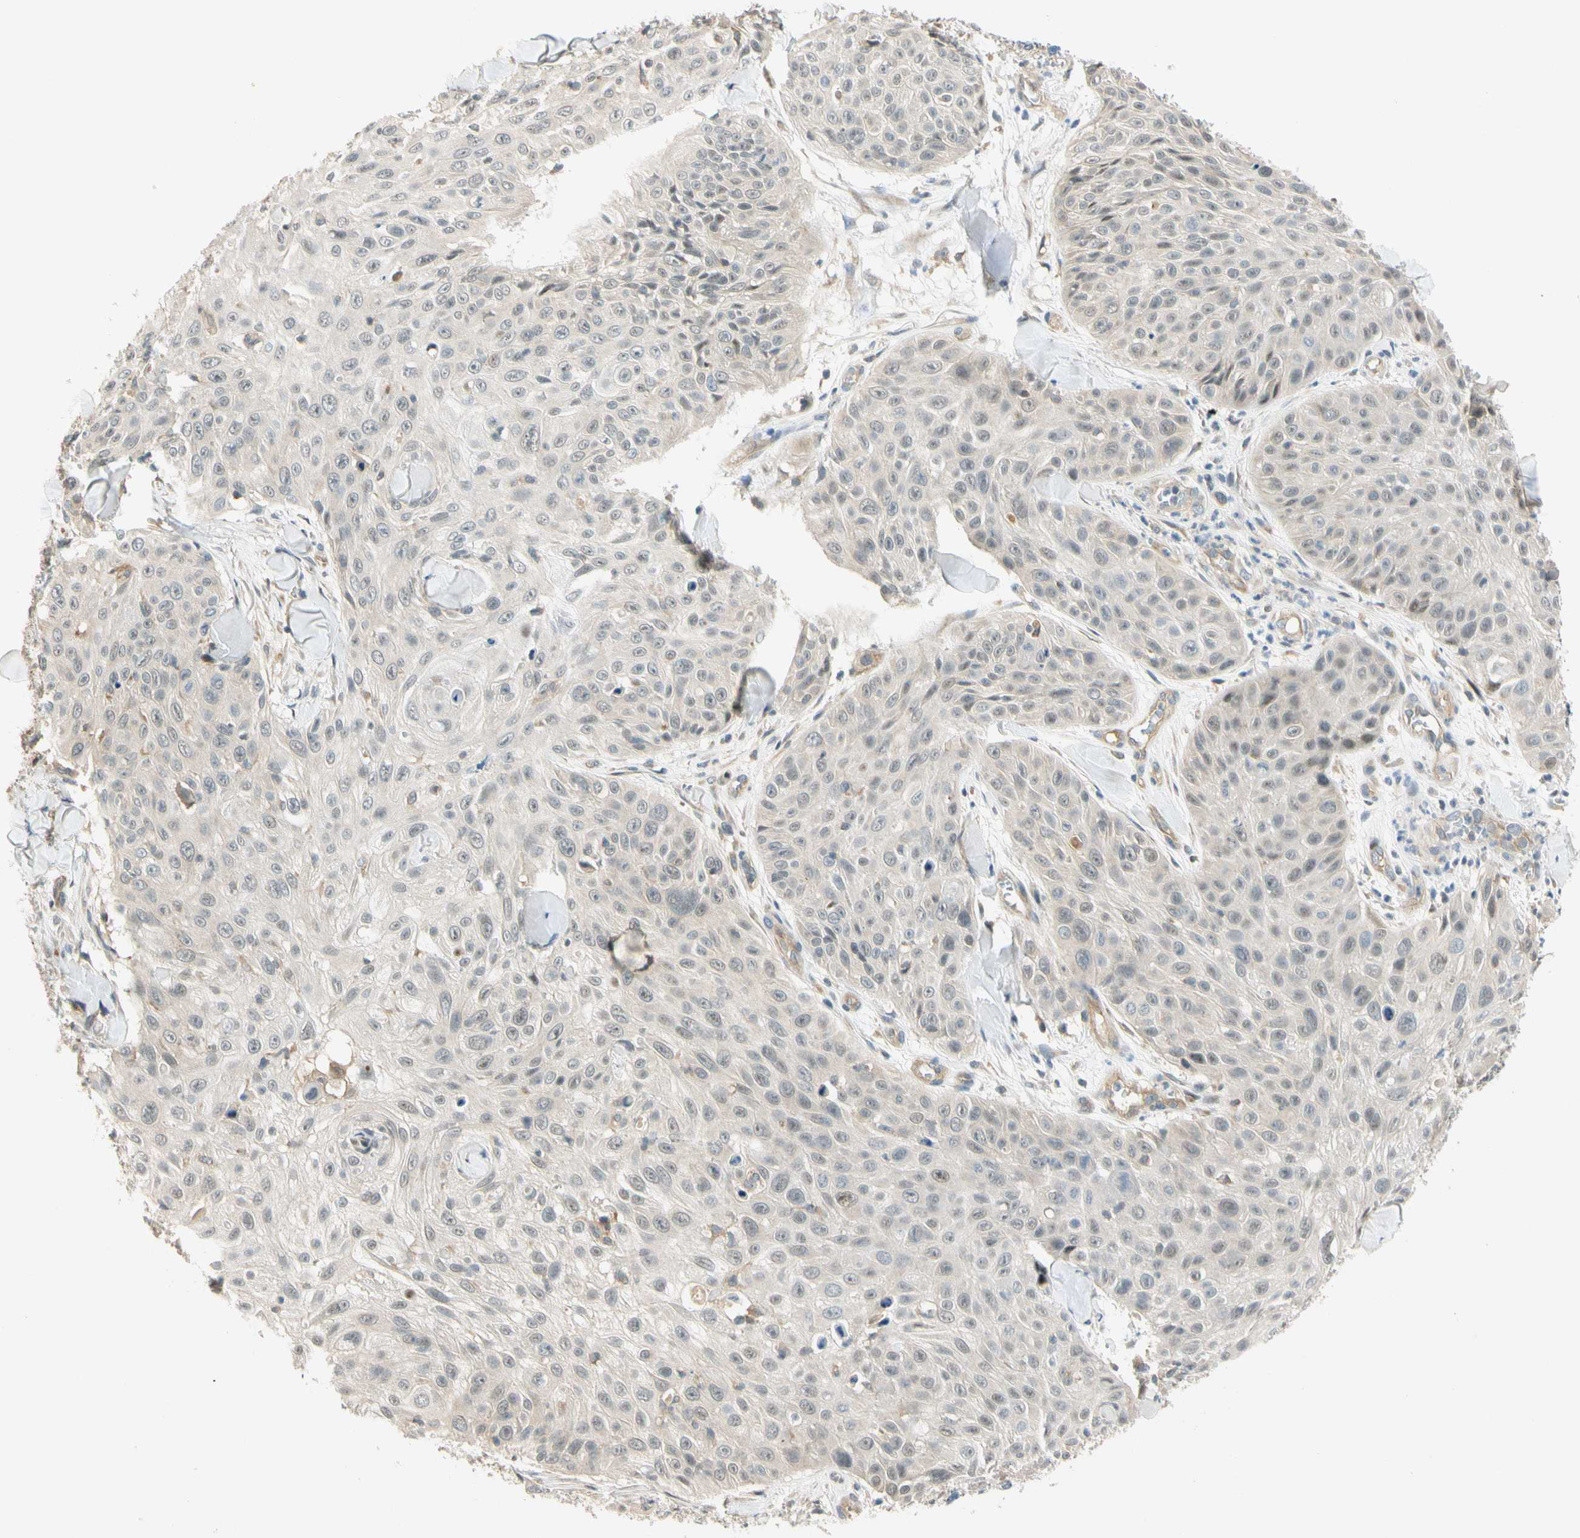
{"staining": {"intensity": "weak", "quantity": "<25%", "location": "cytoplasmic/membranous"}, "tissue": "skin cancer", "cell_type": "Tumor cells", "image_type": "cancer", "snomed": [{"axis": "morphology", "description": "Squamous cell carcinoma, NOS"}, {"axis": "topography", "description": "Skin"}], "caption": "Tumor cells show no significant protein expression in squamous cell carcinoma (skin).", "gene": "GATD1", "patient": {"sex": "male", "age": 86}}